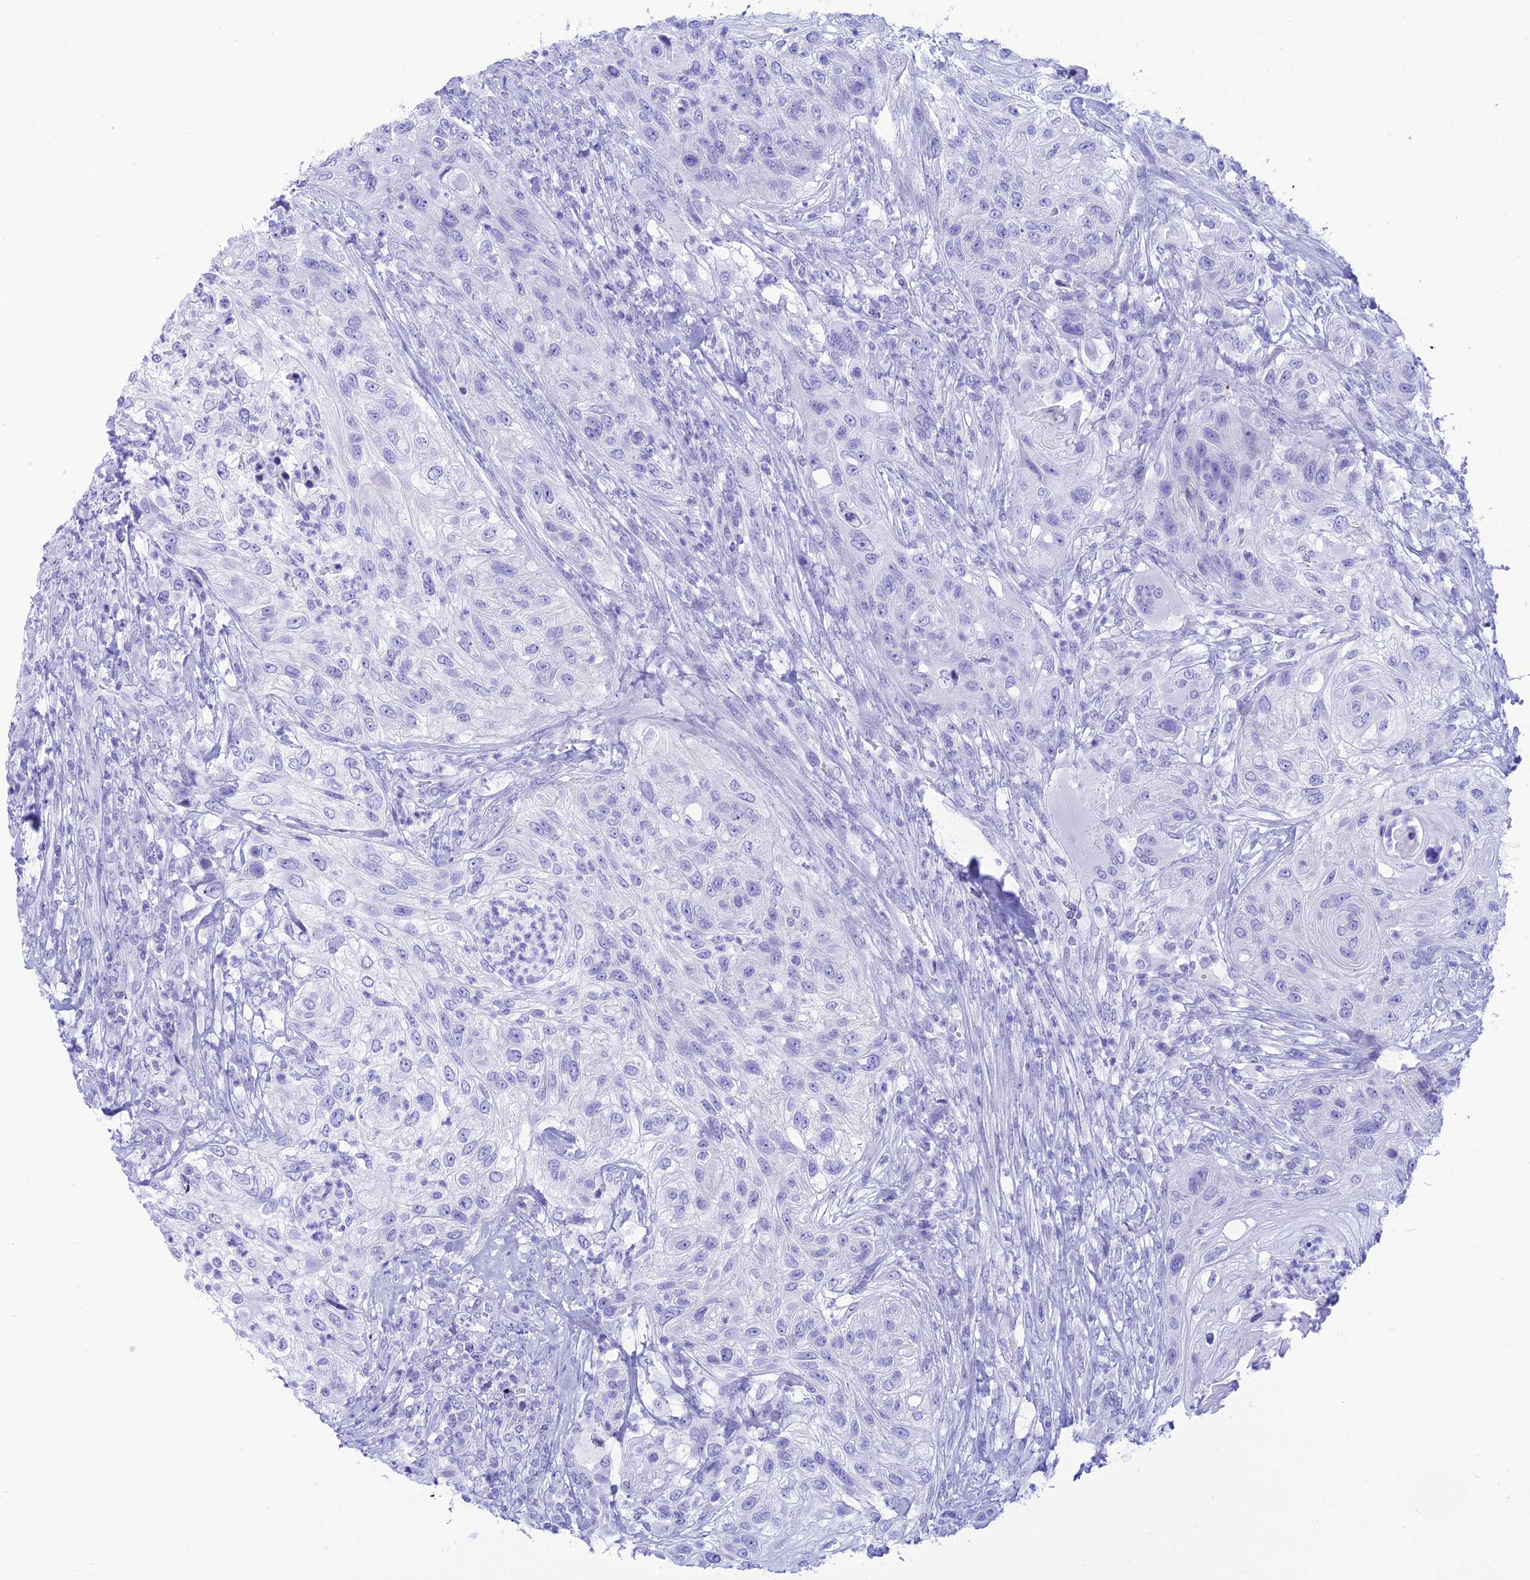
{"staining": {"intensity": "negative", "quantity": "none", "location": "none"}, "tissue": "urothelial cancer", "cell_type": "Tumor cells", "image_type": "cancer", "snomed": [{"axis": "morphology", "description": "Urothelial carcinoma, High grade"}, {"axis": "topography", "description": "Urinary bladder"}], "caption": "DAB (3,3'-diaminobenzidine) immunohistochemical staining of human high-grade urothelial carcinoma demonstrates no significant staining in tumor cells.", "gene": "PRNP", "patient": {"sex": "female", "age": 60}}